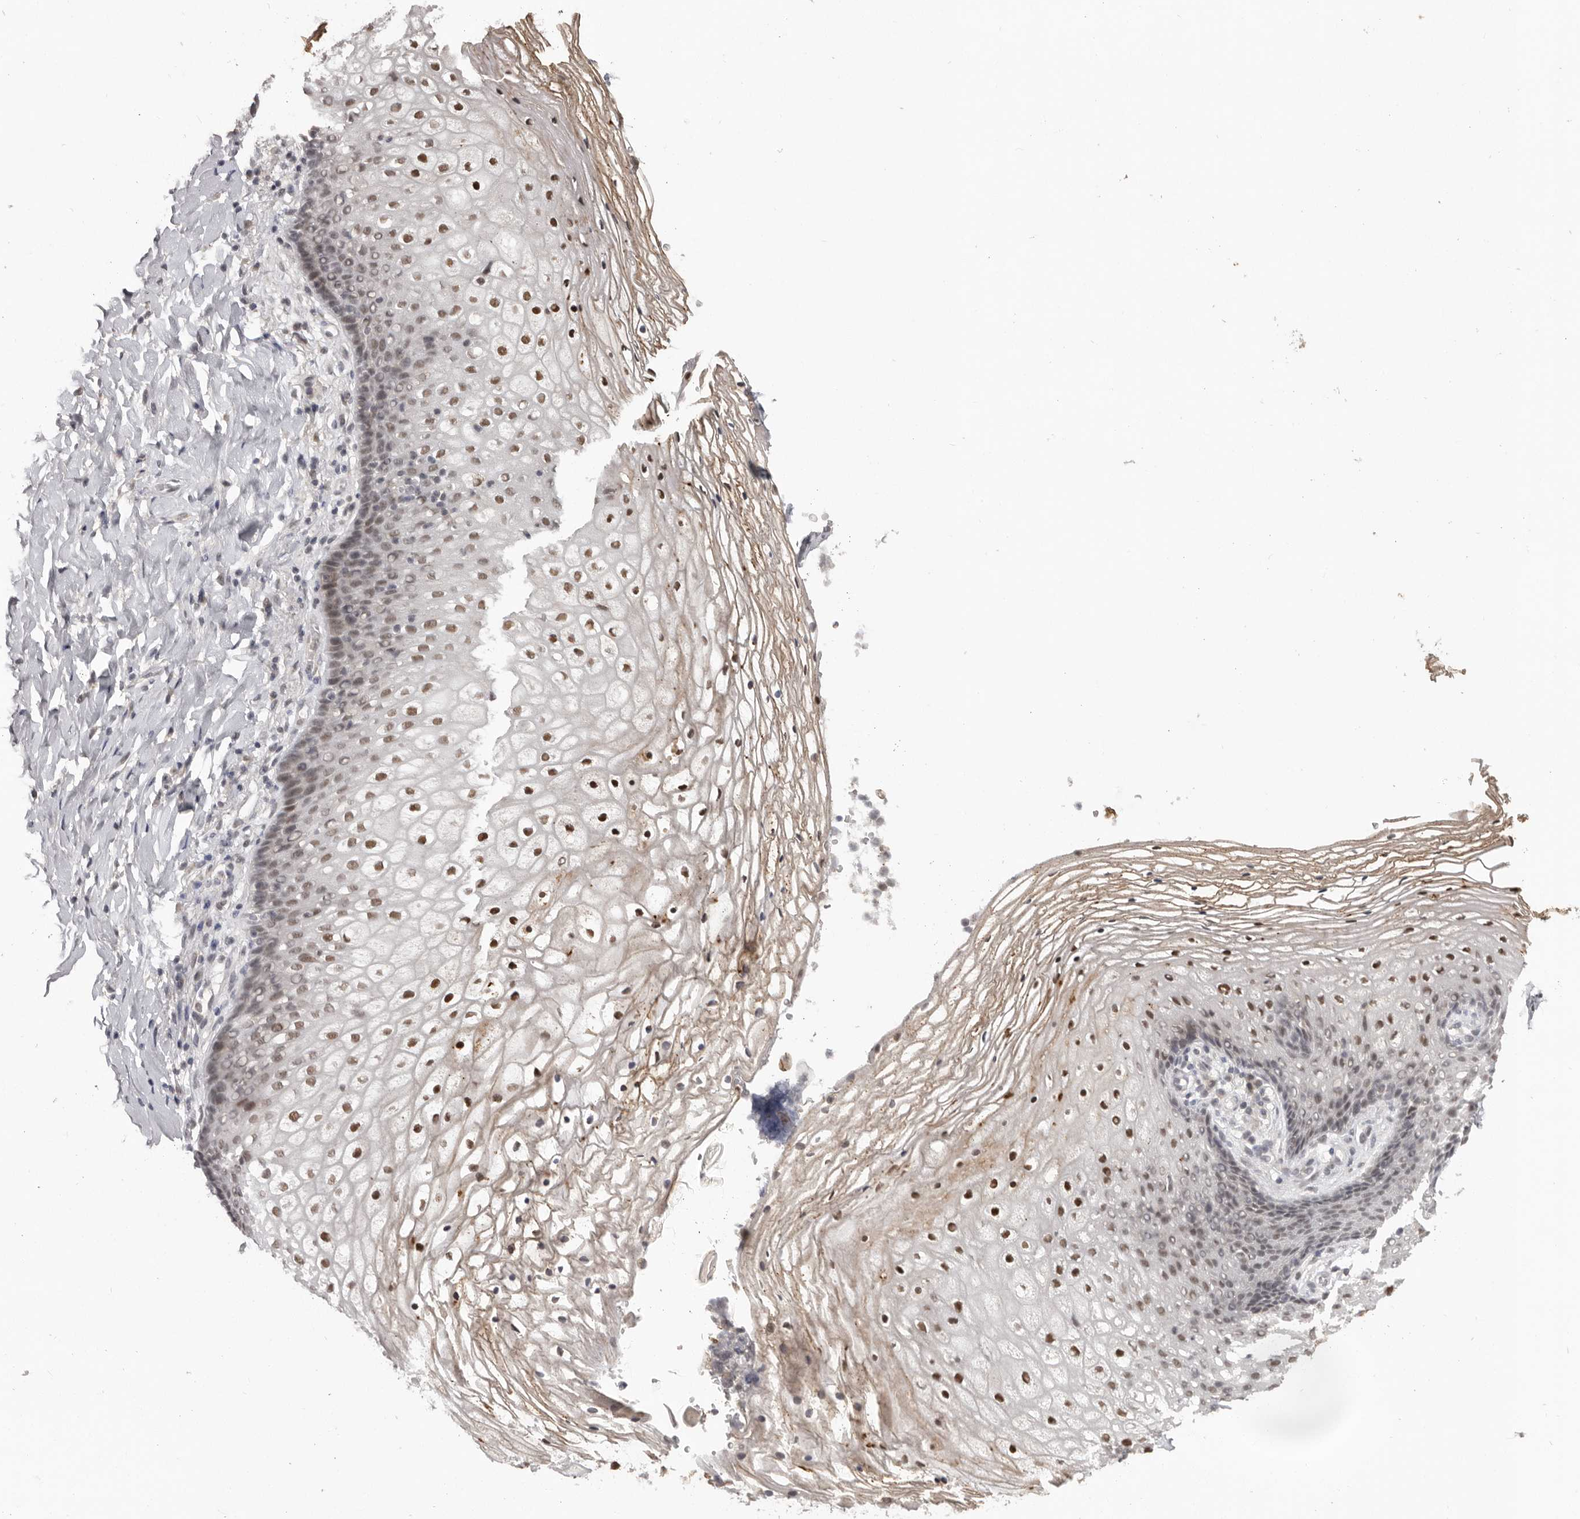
{"staining": {"intensity": "moderate", "quantity": "25%-75%", "location": "nuclear"}, "tissue": "vagina", "cell_type": "Squamous epithelial cells", "image_type": "normal", "snomed": [{"axis": "morphology", "description": "Normal tissue, NOS"}, {"axis": "topography", "description": "Vagina"}], "caption": "IHC staining of normal vagina, which demonstrates medium levels of moderate nuclear positivity in approximately 25%-75% of squamous epithelial cells indicating moderate nuclear protein positivity. The staining was performed using DAB (brown) for protein detection and nuclei were counterstained in hematoxylin (blue).", "gene": "SRCAP", "patient": {"sex": "female", "age": 60}}